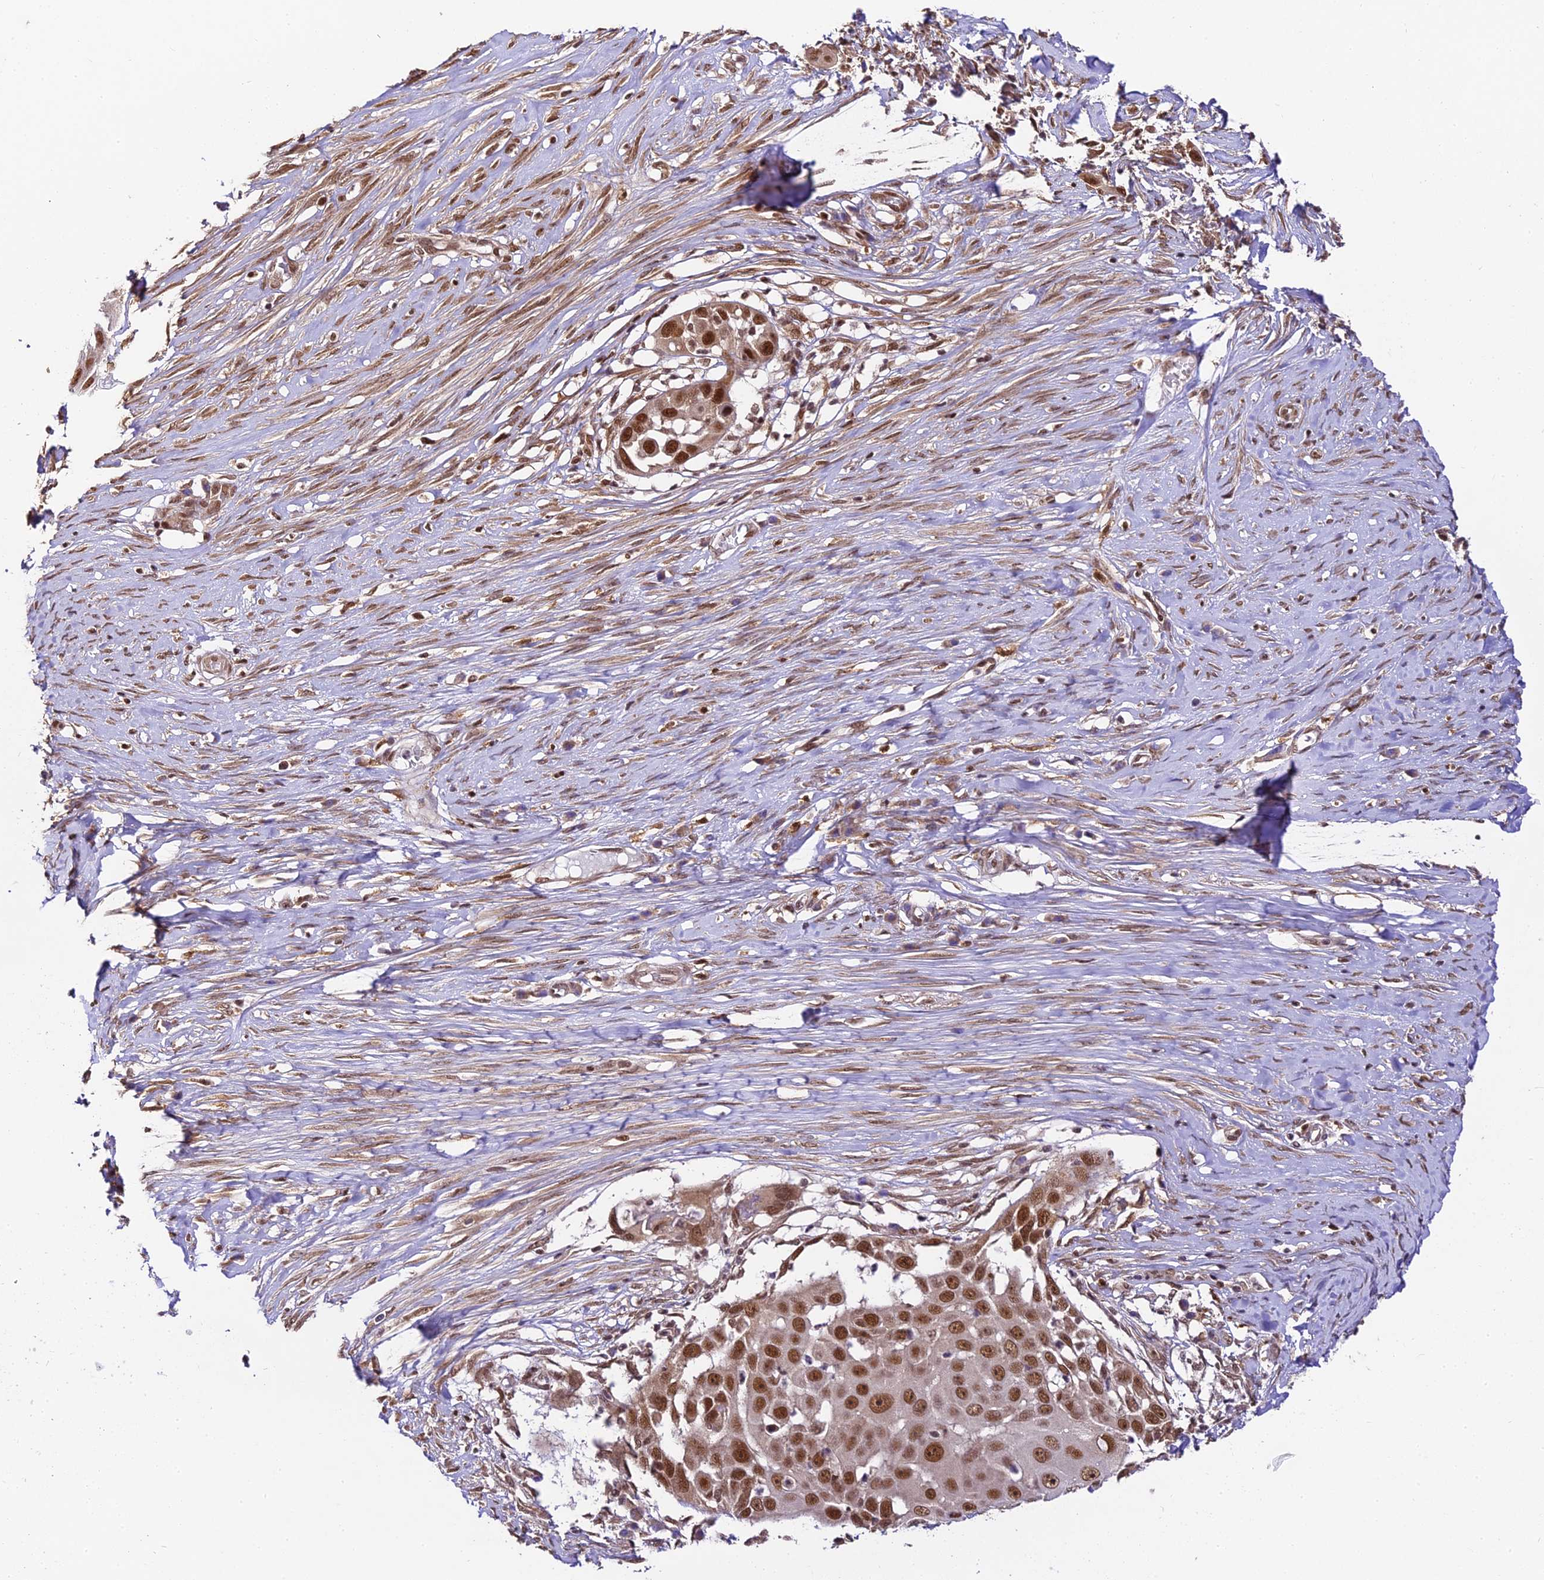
{"staining": {"intensity": "moderate", "quantity": ">75%", "location": "cytoplasmic/membranous,nuclear"}, "tissue": "skin cancer", "cell_type": "Tumor cells", "image_type": "cancer", "snomed": [{"axis": "morphology", "description": "Squamous cell carcinoma, NOS"}, {"axis": "topography", "description": "Skin"}], "caption": "Immunohistochemistry (IHC) micrograph of skin cancer stained for a protein (brown), which displays medium levels of moderate cytoplasmic/membranous and nuclear expression in about >75% of tumor cells.", "gene": "TRIM22", "patient": {"sex": "female", "age": 44}}